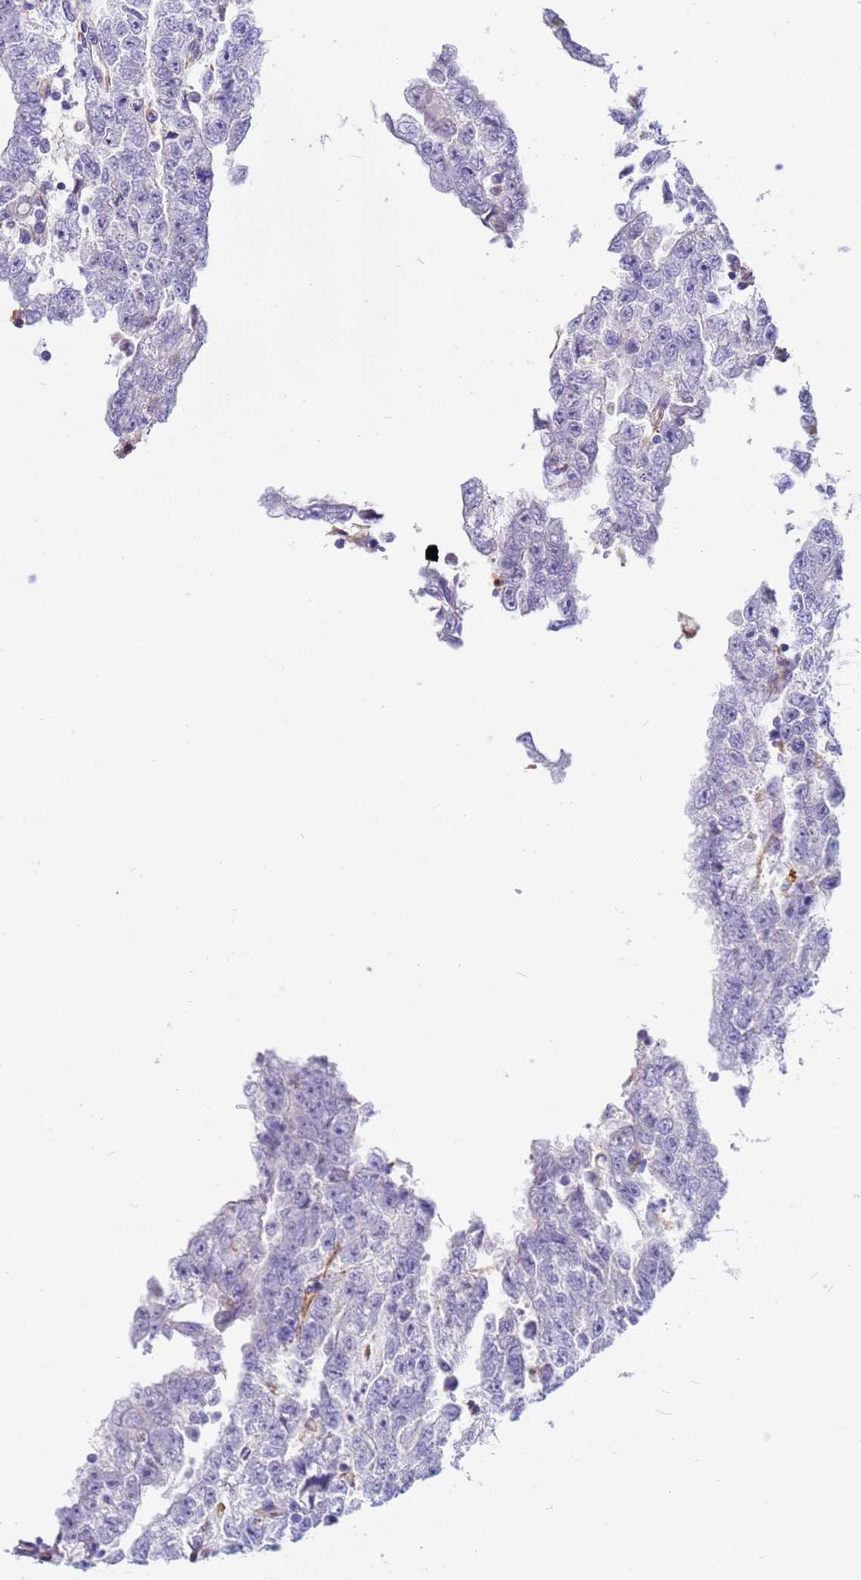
{"staining": {"intensity": "negative", "quantity": "none", "location": "none"}, "tissue": "testis cancer", "cell_type": "Tumor cells", "image_type": "cancer", "snomed": [{"axis": "morphology", "description": "Carcinoma, Embryonal, NOS"}, {"axis": "topography", "description": "Testis"}], "caption": "Embryonal carcinoma (testis) was stained to show a protein in brown. There is no significant staining in tumor cells.", "gene": "TCEAL3", "patient": {"sex": "male", "age": 25}}